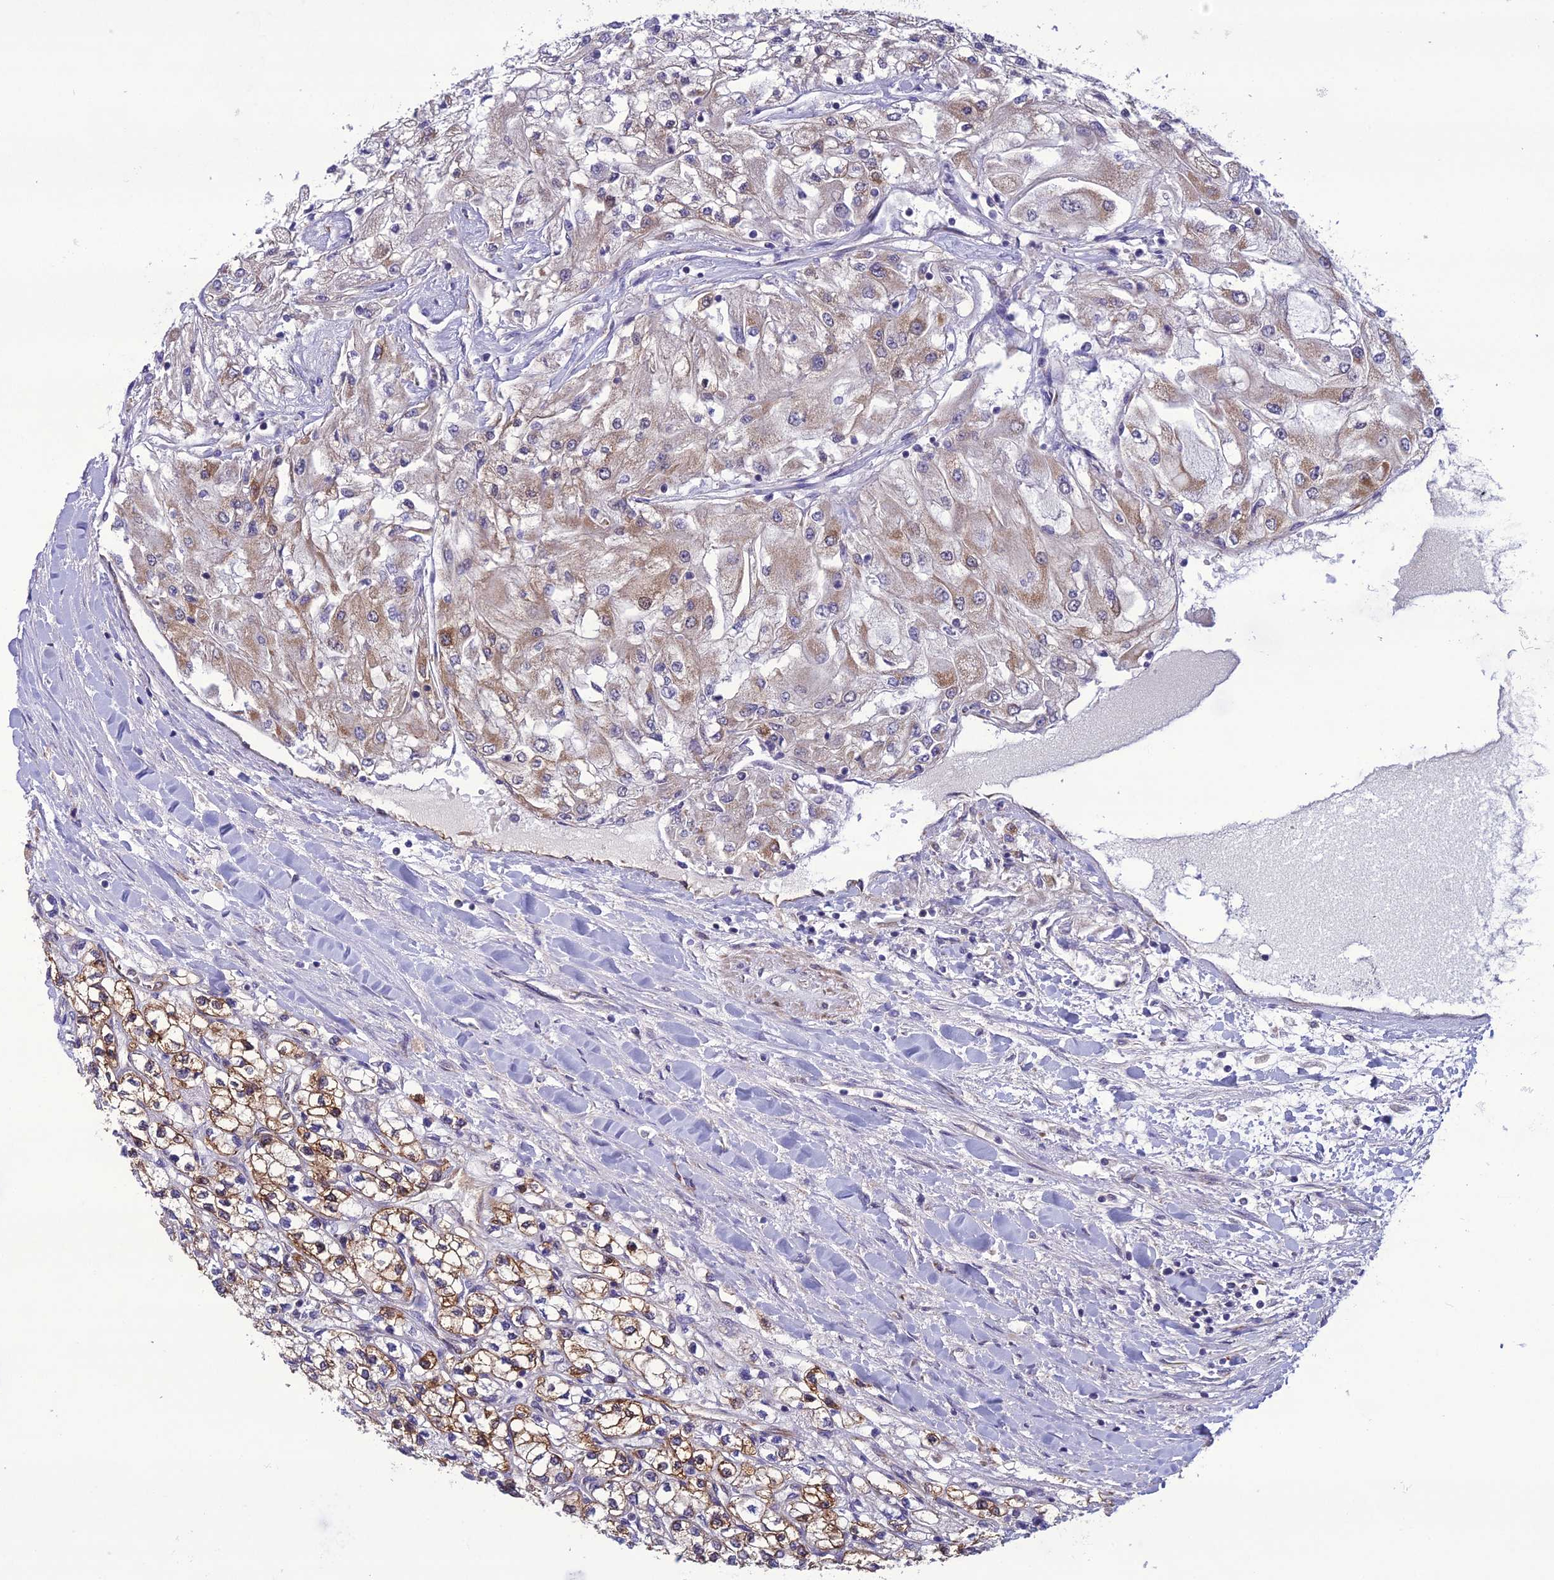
{"staining": {"intensity": "moderate", "quantity": ">75%", "location": "cytoplasmic/membranous"}, "tissue": "renal cancer", "cell_type": "Tumor cells", "image_type": "cancer", "snomed": [{"axis": "morphology", "description": "Adenocarcinoma, NOS"}, {"axis": "topography", "description": "Kidney"}], "caption": "The photomicrograph reveals staining of renal cancer, revealing moderate cytoplasmic/membranous protein staining (brown color) within tumor cells.", "gene": "NODAL", "patient": {"sex": "male", "age": 80}}